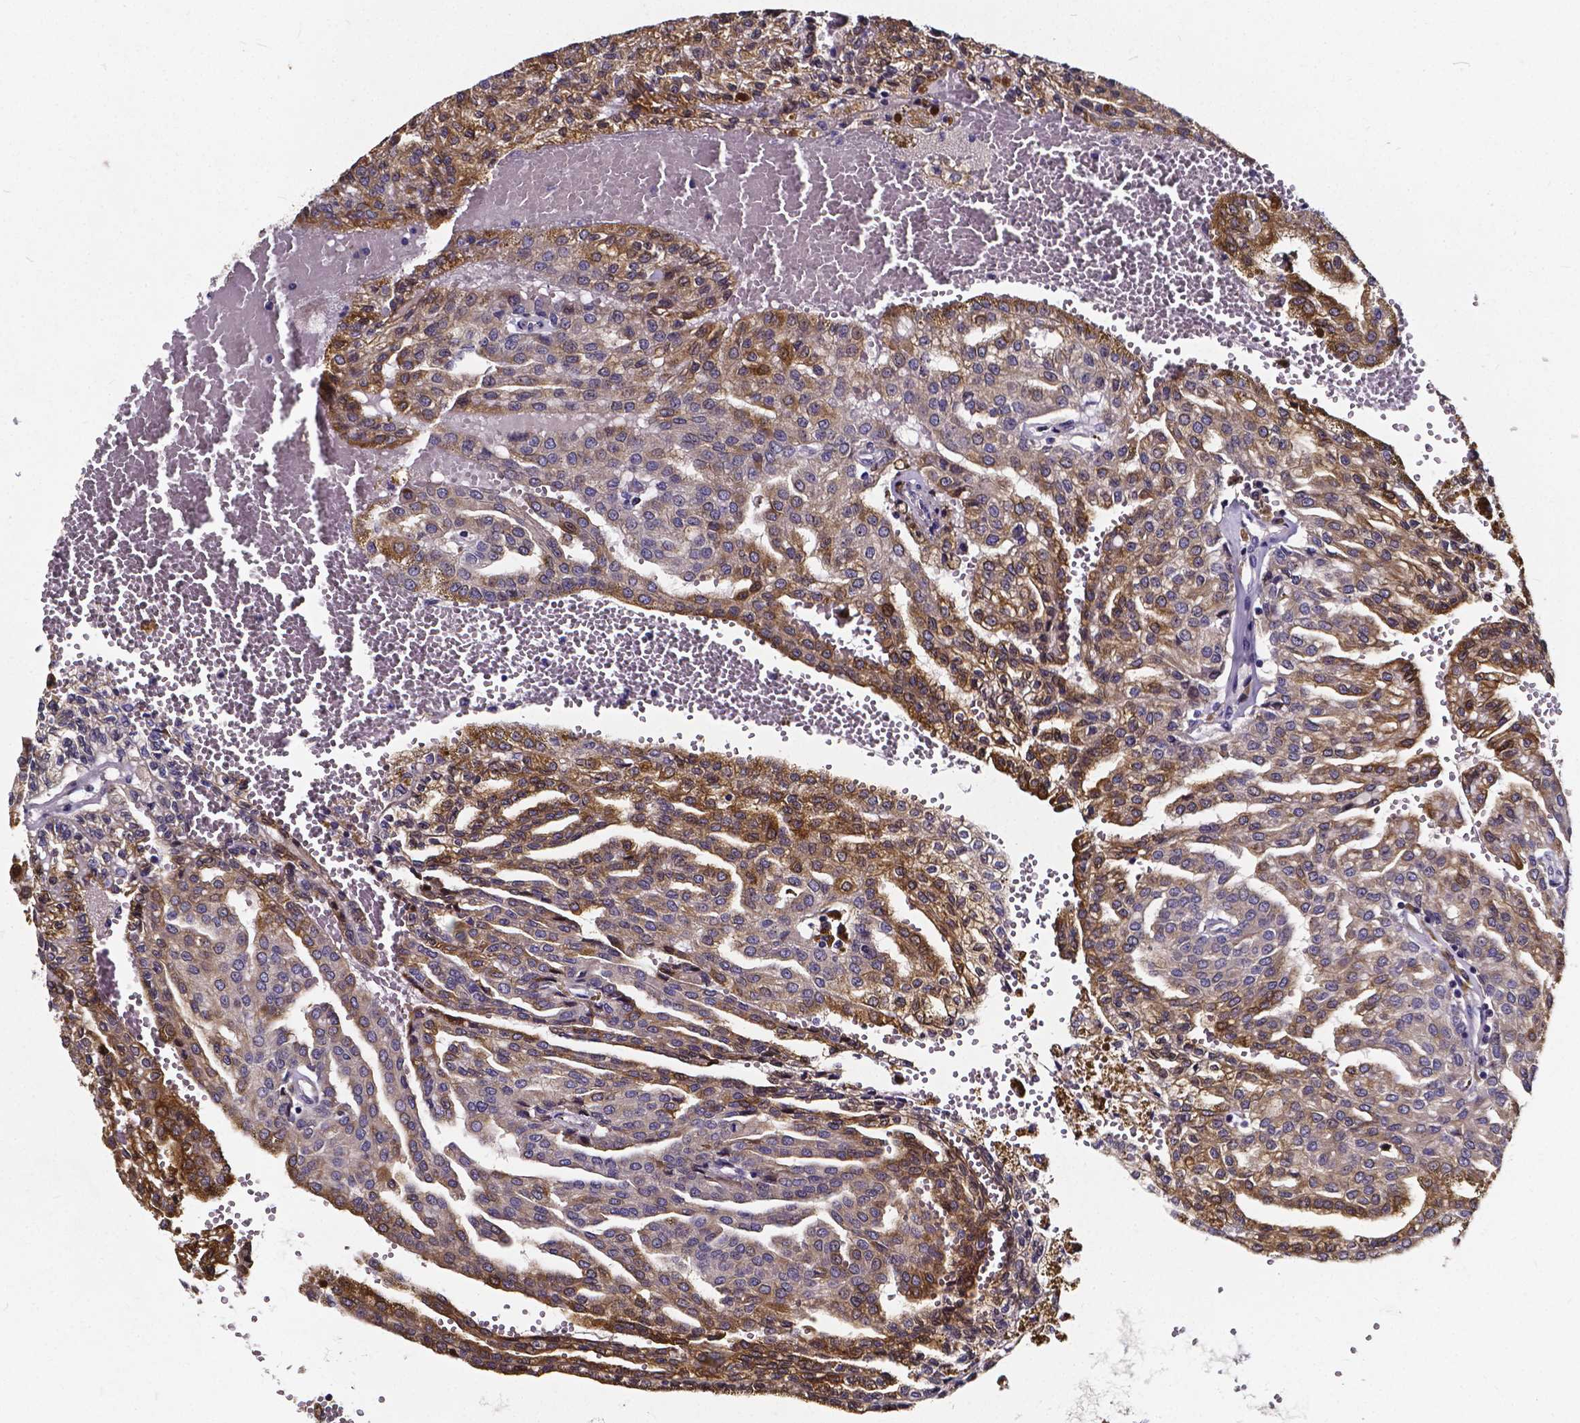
{"staining": {"intensity": "strong", "quantity": "25%-75%", "location": "cytoplasmic/membranous"}, "tissue": "renal cancer", "cell_type": "Tumor cells", "image_type": "cancer", "snomed": [{"axis": "morphology", "description": "Adenocarcinoma, NOS"}, {"axis": "topography", "description": "Kidney"}], "caption": "Strong cytoplasmic/membranous expression for a protein is identified in about 25%-75% of tumor cells of renal cancer (adenocarcinoma) using immunohistochemistry (IHC).", "gene": "SOWAHA", "patient": {"sex": "male", "age": 63}}